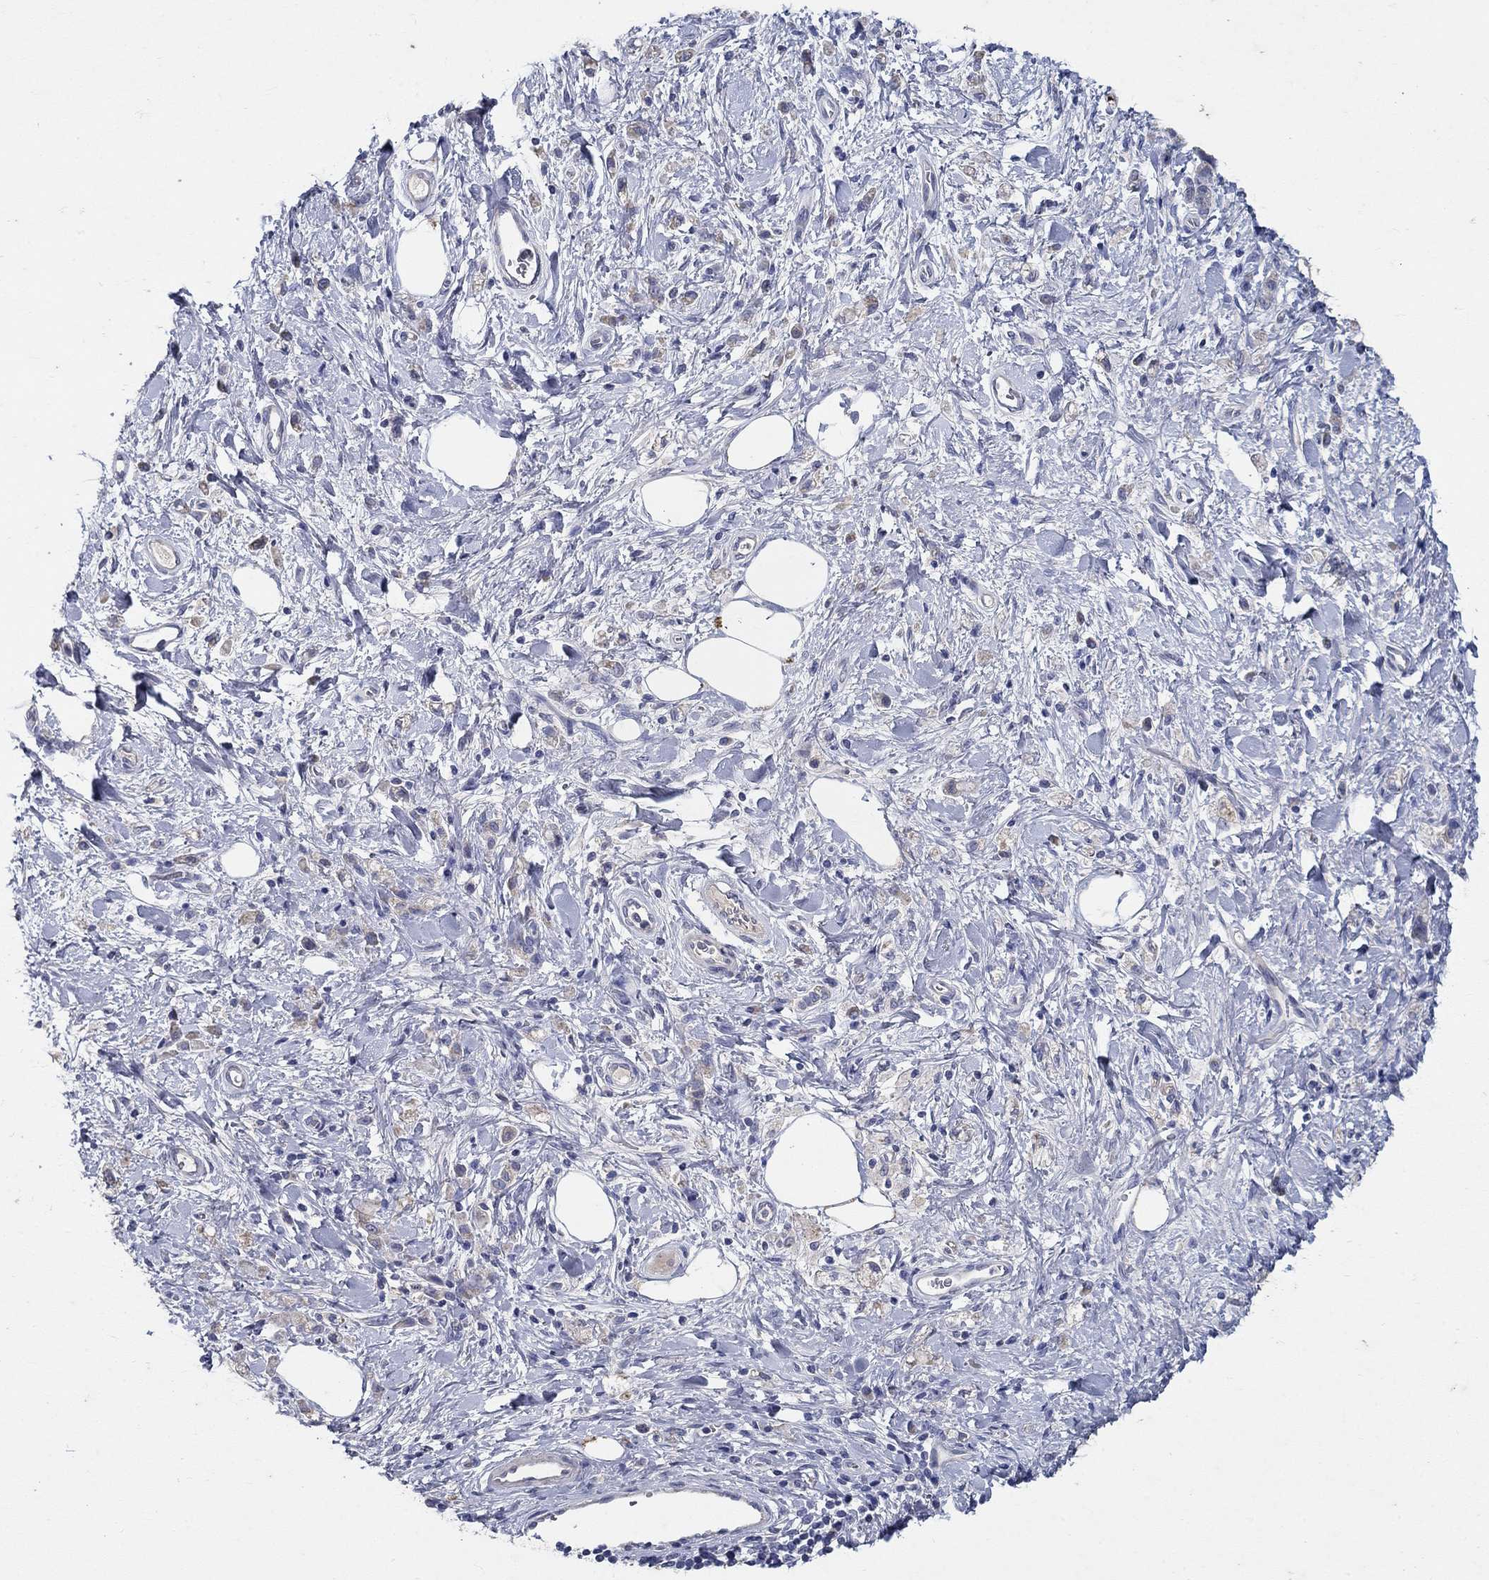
{"staining": {"intensity": "negative", "quantity": "none", "location": "none"}, "tissue": "stomach cancer", "cell_type": "Tumor cells", "image_type": "cancer", "snomed": [{"axis": "morphology", "description": "Adenocarcinoma, NOS"}, {"axis": "topography", "description": "Stomach"}], "caption": "Human stomach adenocarcinoma stained for a protein using IHC shows no positivity in tumor cells.", "gene": "PROZ", "patient": {"sex": "male", "age": 77}}